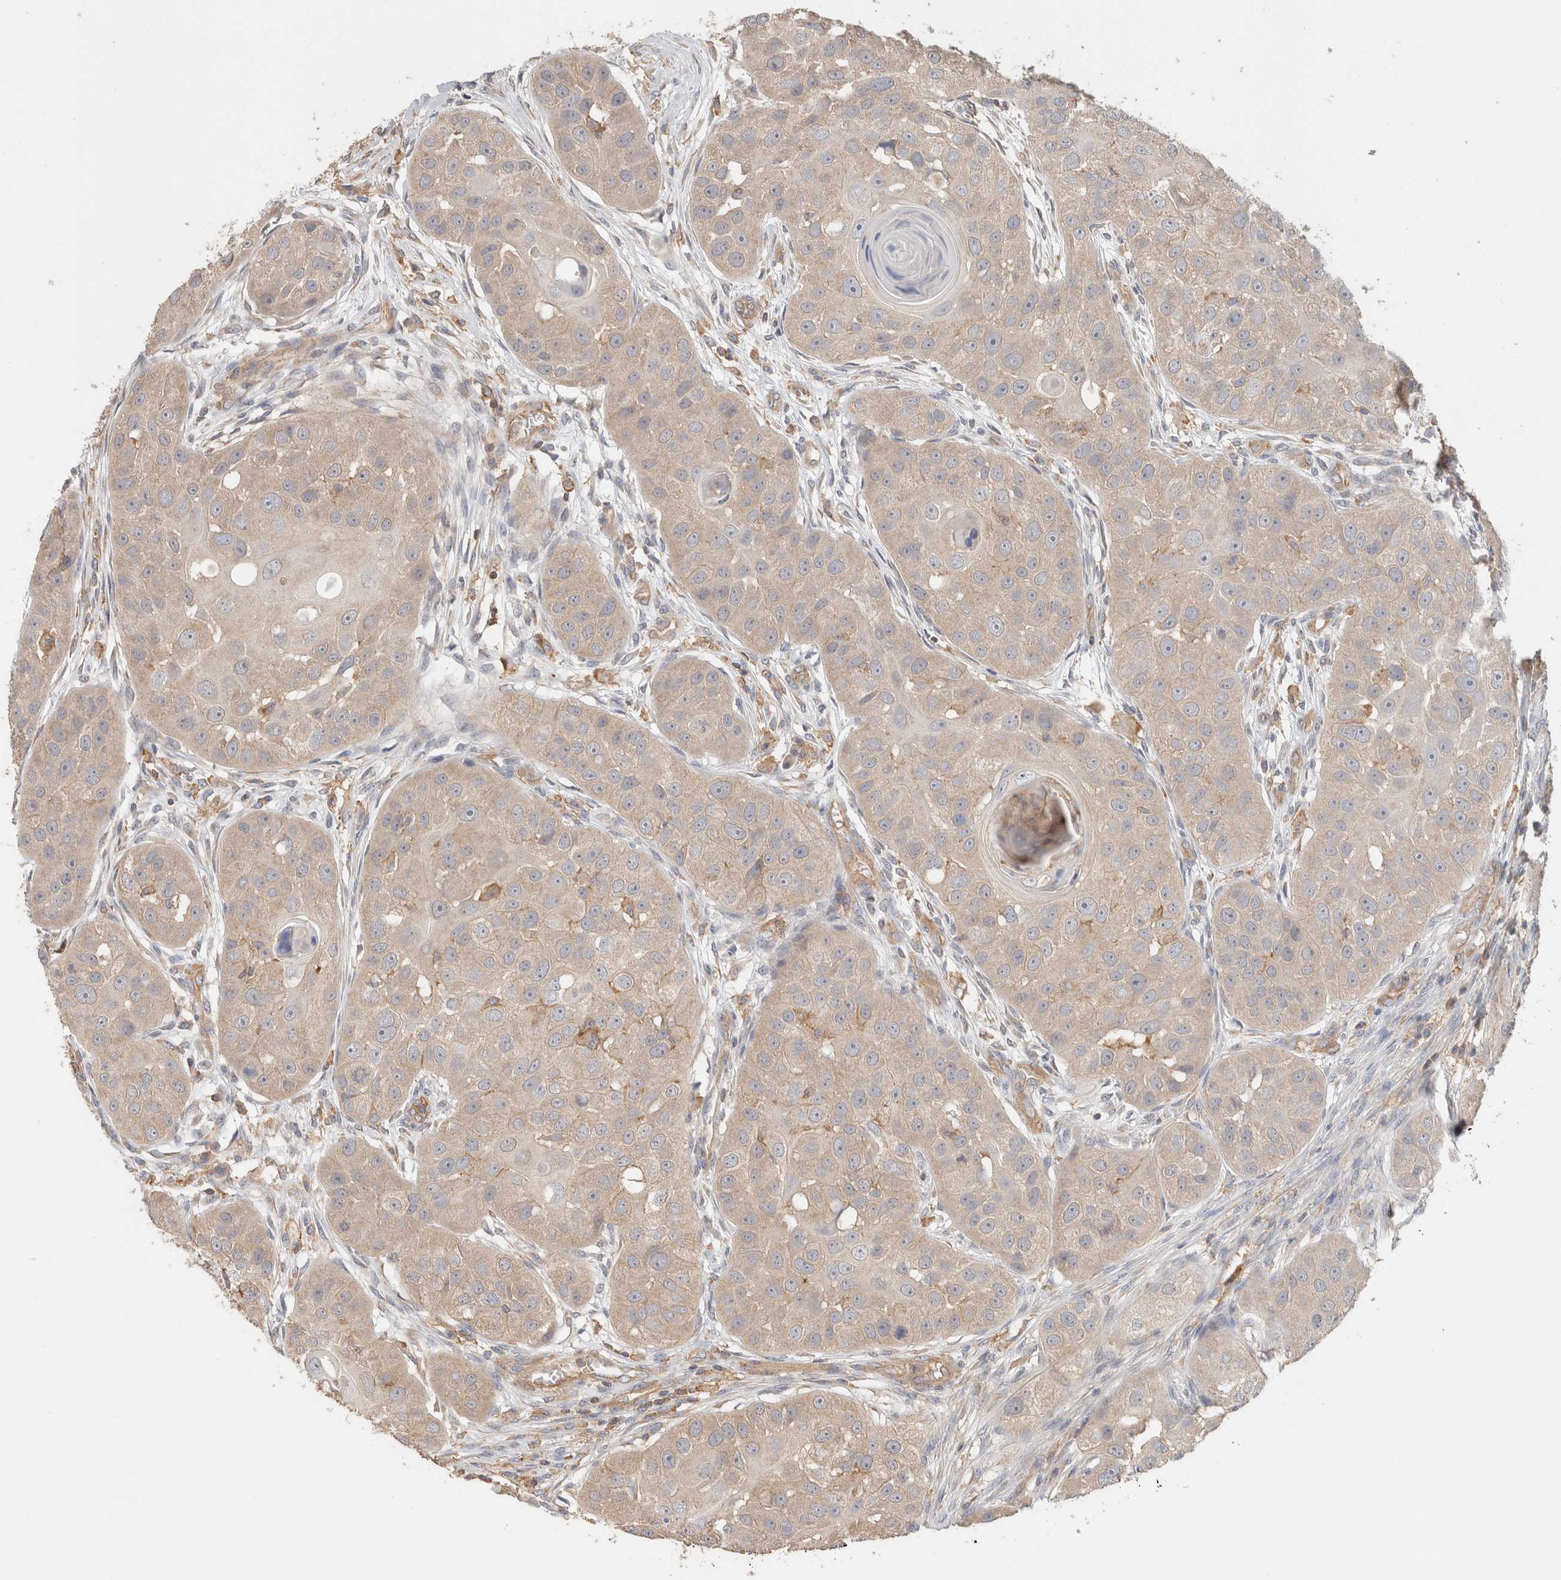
{"staining": {"intensity": "weak", "quantity": ">75%", "location": "cytoplasmic/membranous"}, "tissue": "head and neck cancer", "cell_type": "Tumor cells", "image_type": "cancer", "snomed": [{"axis": "morphology", "description": "Normal tissue, NOS"}, {"axis": "morphology", "description": "Squamous cell carcinoma, NOS"}, {"axis": "topography", "description": "Skeletal muscle"}, {"axis": "topography", "description": "Head-Neck"}], "caption": "The photomicrograph shows immunohistochemical staining of head and neck cancer (squamous cell carcinoma). There is weak cytoplasmic/membranous staining is appreciated in approximately >75% of tumor cells.", "gene": "CFAP418", "patient": {"sex": "male", "age": 51}}